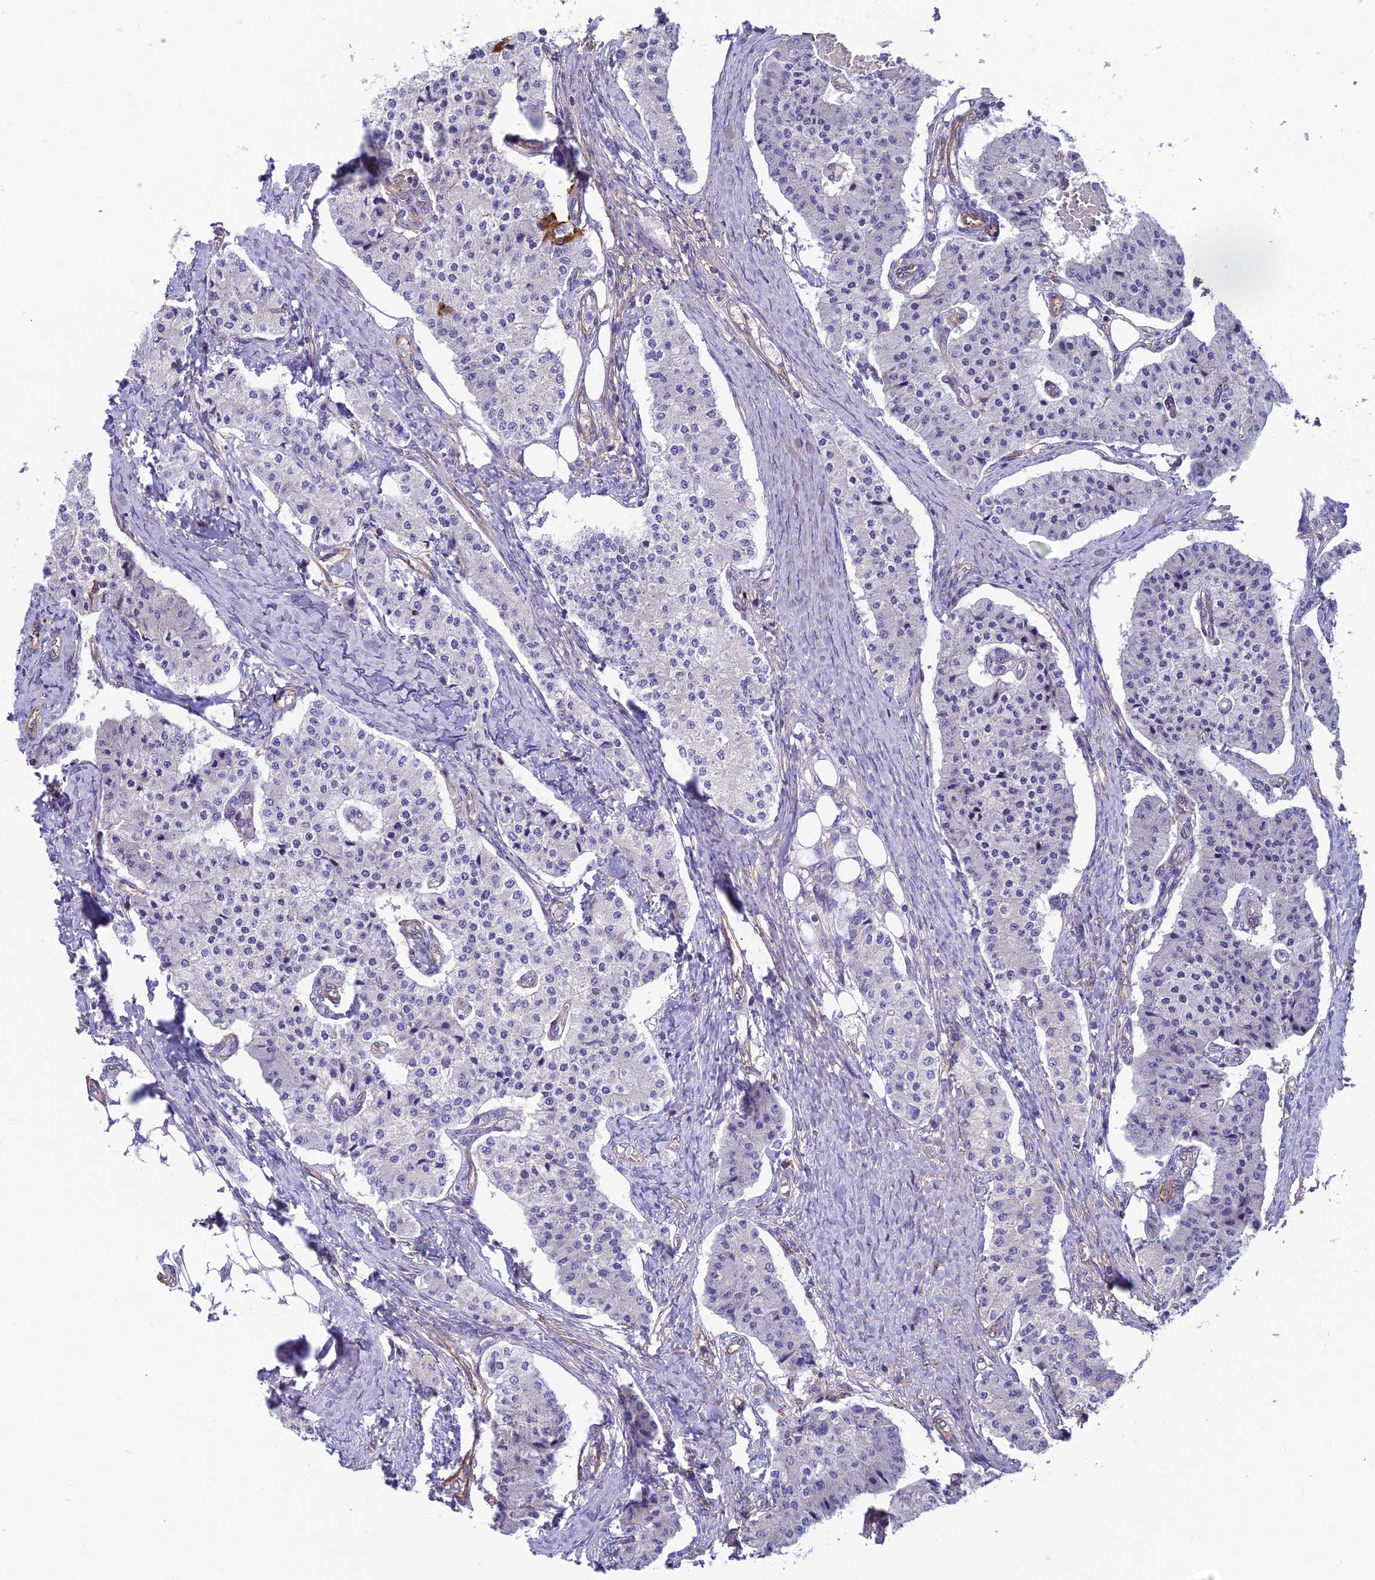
{"staining": {"intensity": "negative", "quantity": "none", "location": "none"}, "tissue": "carcinoid", "cell_type": "Tumor cells", "image_type": "cancer", "snomed": [{"axis": "morphology", "description": "Carcinoid, malignant, NOS"}, {"axis": "topography", "description": "Colon"}], "caption": "Protein analysis of carcinoid (malignant) shows no significant staining in tumor cells.", "gene": "RTN4RL1", "patient": {"sex": "female", "age": 52}}